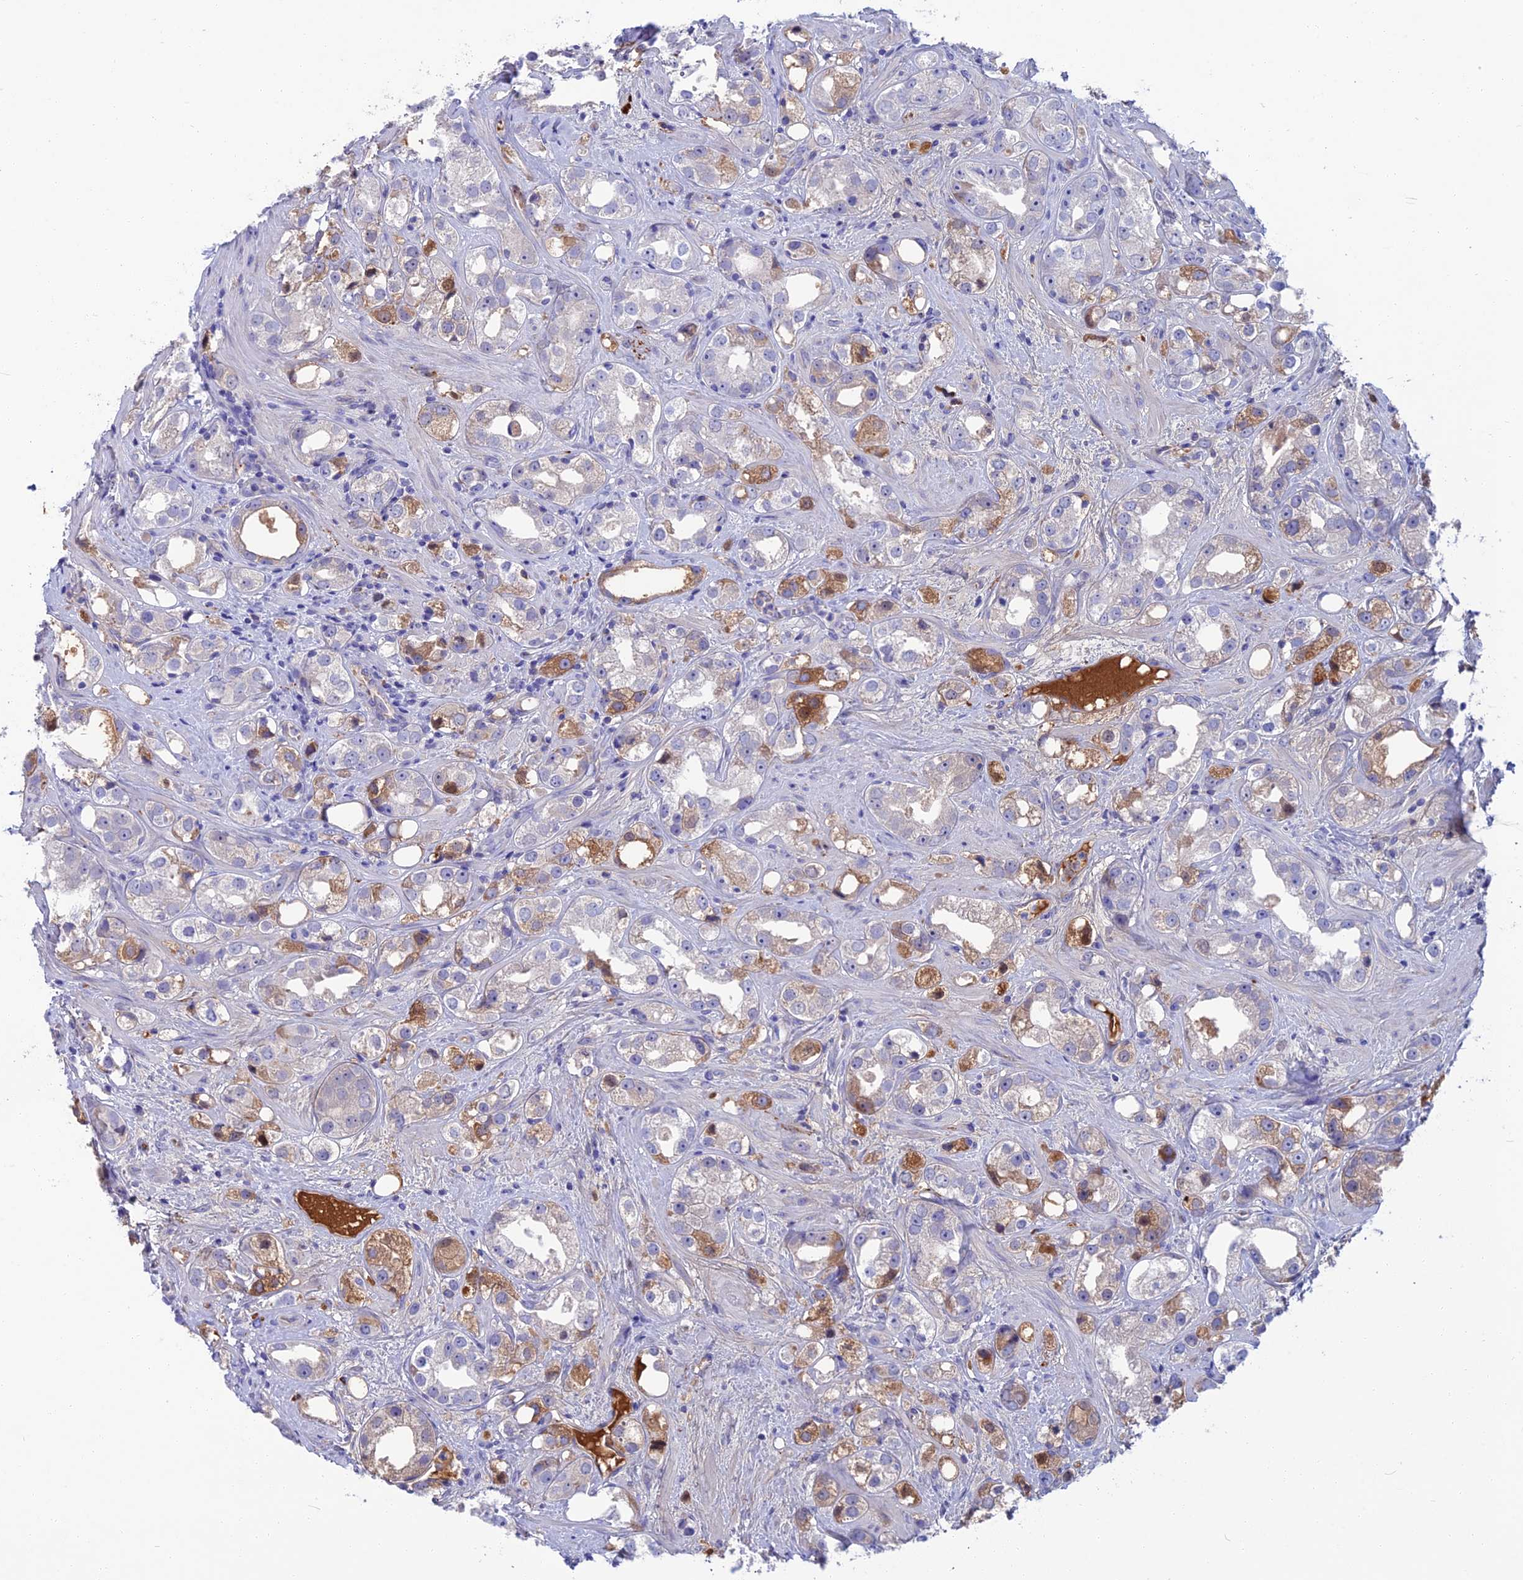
{"staining": {"intensity": "moderate", "quantity": "<25%", "location": "cytoplasmic/membranous"}, "tissue": "prostate cancer", "cell_type": "Tumor cells", "image_type": "cancer", "snomed": [{"axis": "morphology", "description": "Adenocarcinoma, NOS"}, {"axis": "topography", "description": "Prostate"}], "caption": "This is a micrograph of immunohistochemistry staining of adenocarcinoma (prostate), which shows moderate staining in the cytoplasmic/membranous of tumor cells.", "gene": "SNAP91", "patient": {"sex": "male", "age": 79}}